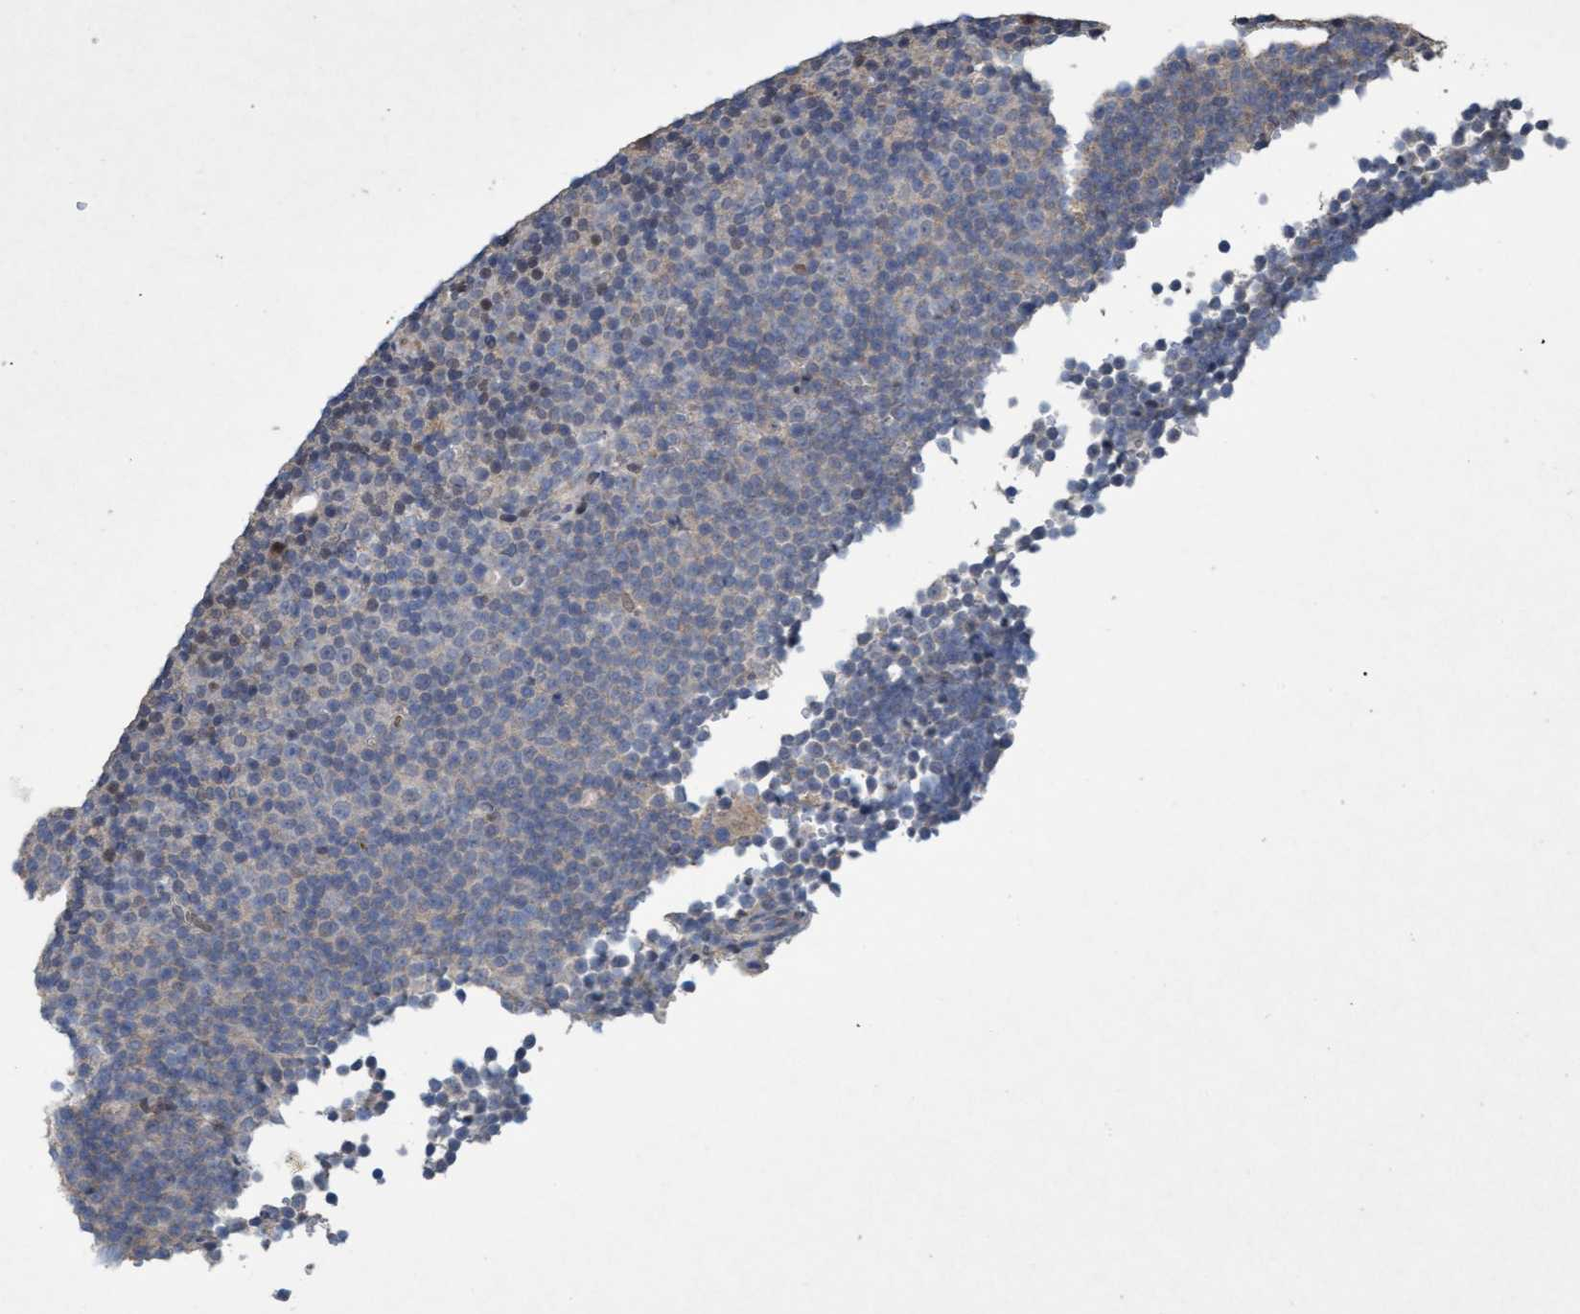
{"staining": {"intensity": "weak", "quantity": "<25%", "location": "cytoplasmic/membranous,nuclear"}, "tissue": "lymphoma", "cell_type": "Tumor cells", "image_type": "cancer", "snomed": [{"axis": "morphology", "description": "Malignant lymphoma, non-Hodgkin's type, Low grade"}, {"axis": "topography", "description": "Lymph node"}], "caption": "The immunohistochemistry (IHC) micrograph has no significant positivity in tumor cells of low-grade malignant lymphoma, non-Hodgkin's type tissue.", "gene": "ZNF677", "patient": {"sex": "female", "age": 67}}